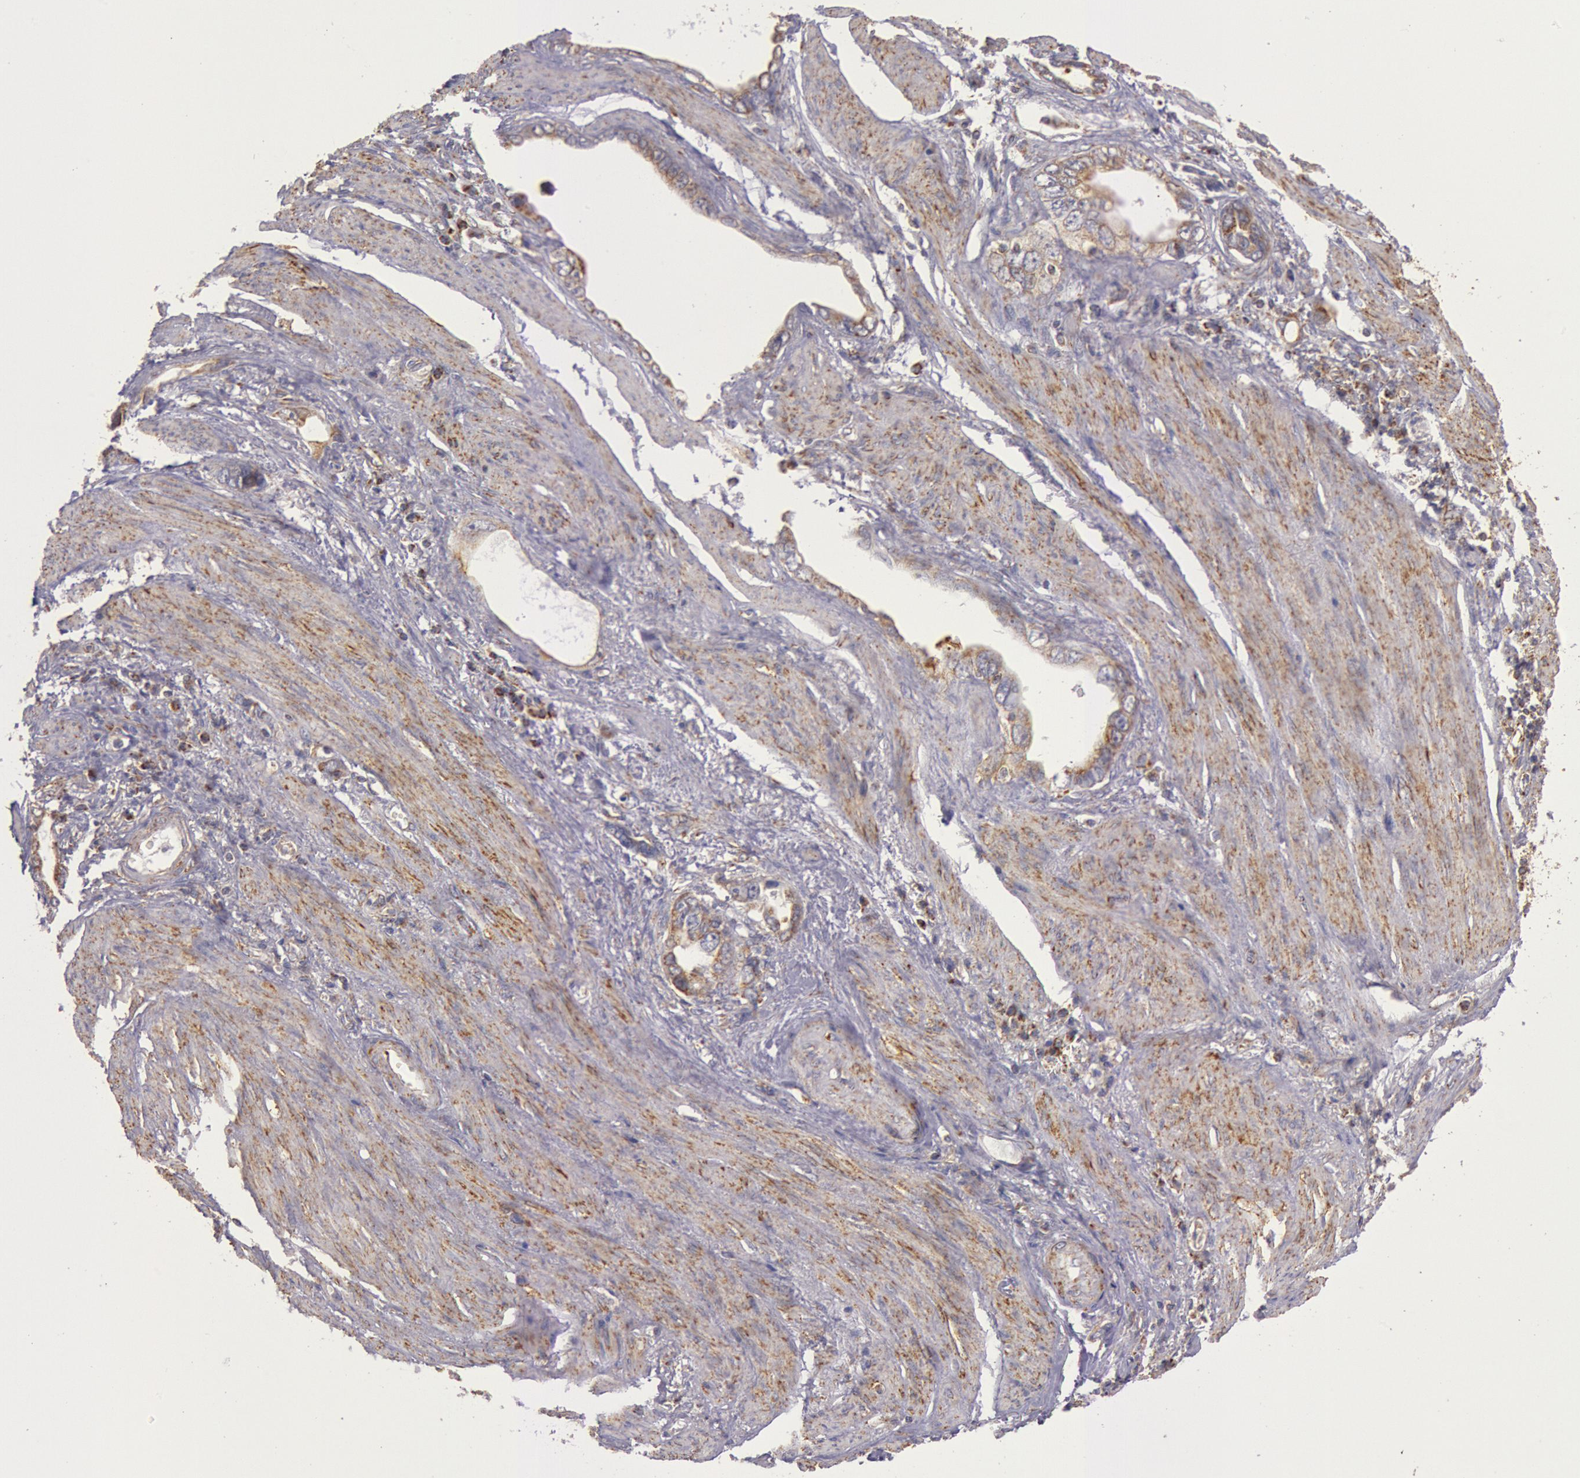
{"staining": {"intensity": "moderate", "quantity": ">75%", "location": "cytoplasmic/membranous"}, "tissue": "stomach cancer", "cell_type": "Tumor cells", "image_type": "cancer", "snomed": [{"axis": "morphology", "description": "Adenocarcinoma, NOS"}, {"axis": "topography", "description": "Stomach"}], "caption": "A histopathology image showing moderate cytoplasmic/membranous positivity in approximately >75% of tumor cells in stomach adenocarcinoma, as visualized by brown immunohistochemical staining.", "gene": "CYC1", "patient": {"sex": "male", "age": 78}}